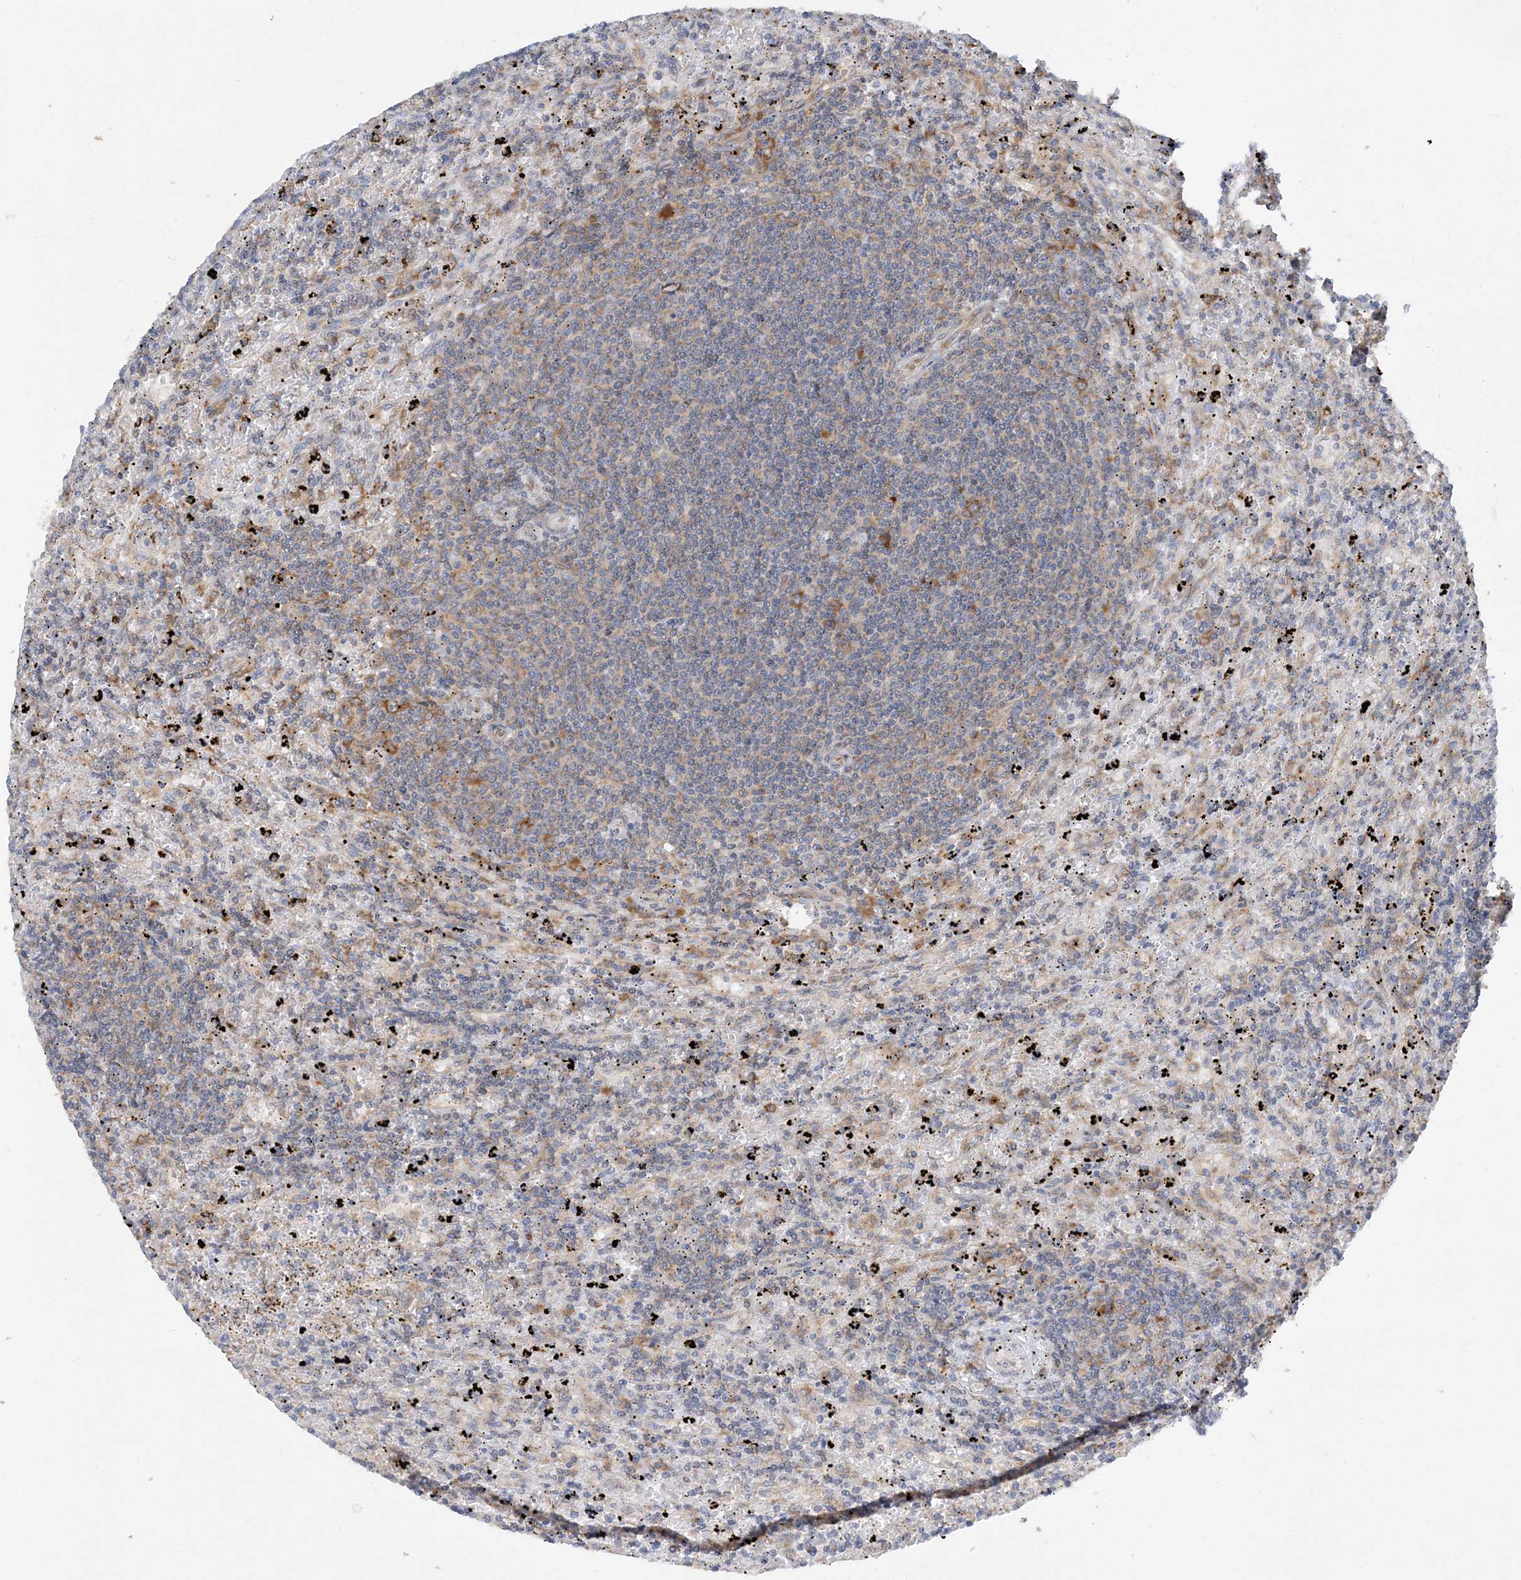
{"staining": {"intensity": "moderate", "quantity": "<25%", "location": "cytoplasmic/membranous"}, "tissue": "lymphoma", "cell_type": "Tumor cells", "image_type": "cancer", "snomed": [{"axis": "morphology", "description": "Malignant lymphoma, non-Hodgkin's type, Low grade"}, {"axis": "topography", "description": "Spleen"}], "caption": "Immunohistochemical staining of human lymphoma demonstrates low levels of moderate cytoplasmic/membranous protein expression in about <25% of tumor cells.", "gene": "LARP4B", "patient": {"sex": "male", "age": 76}}